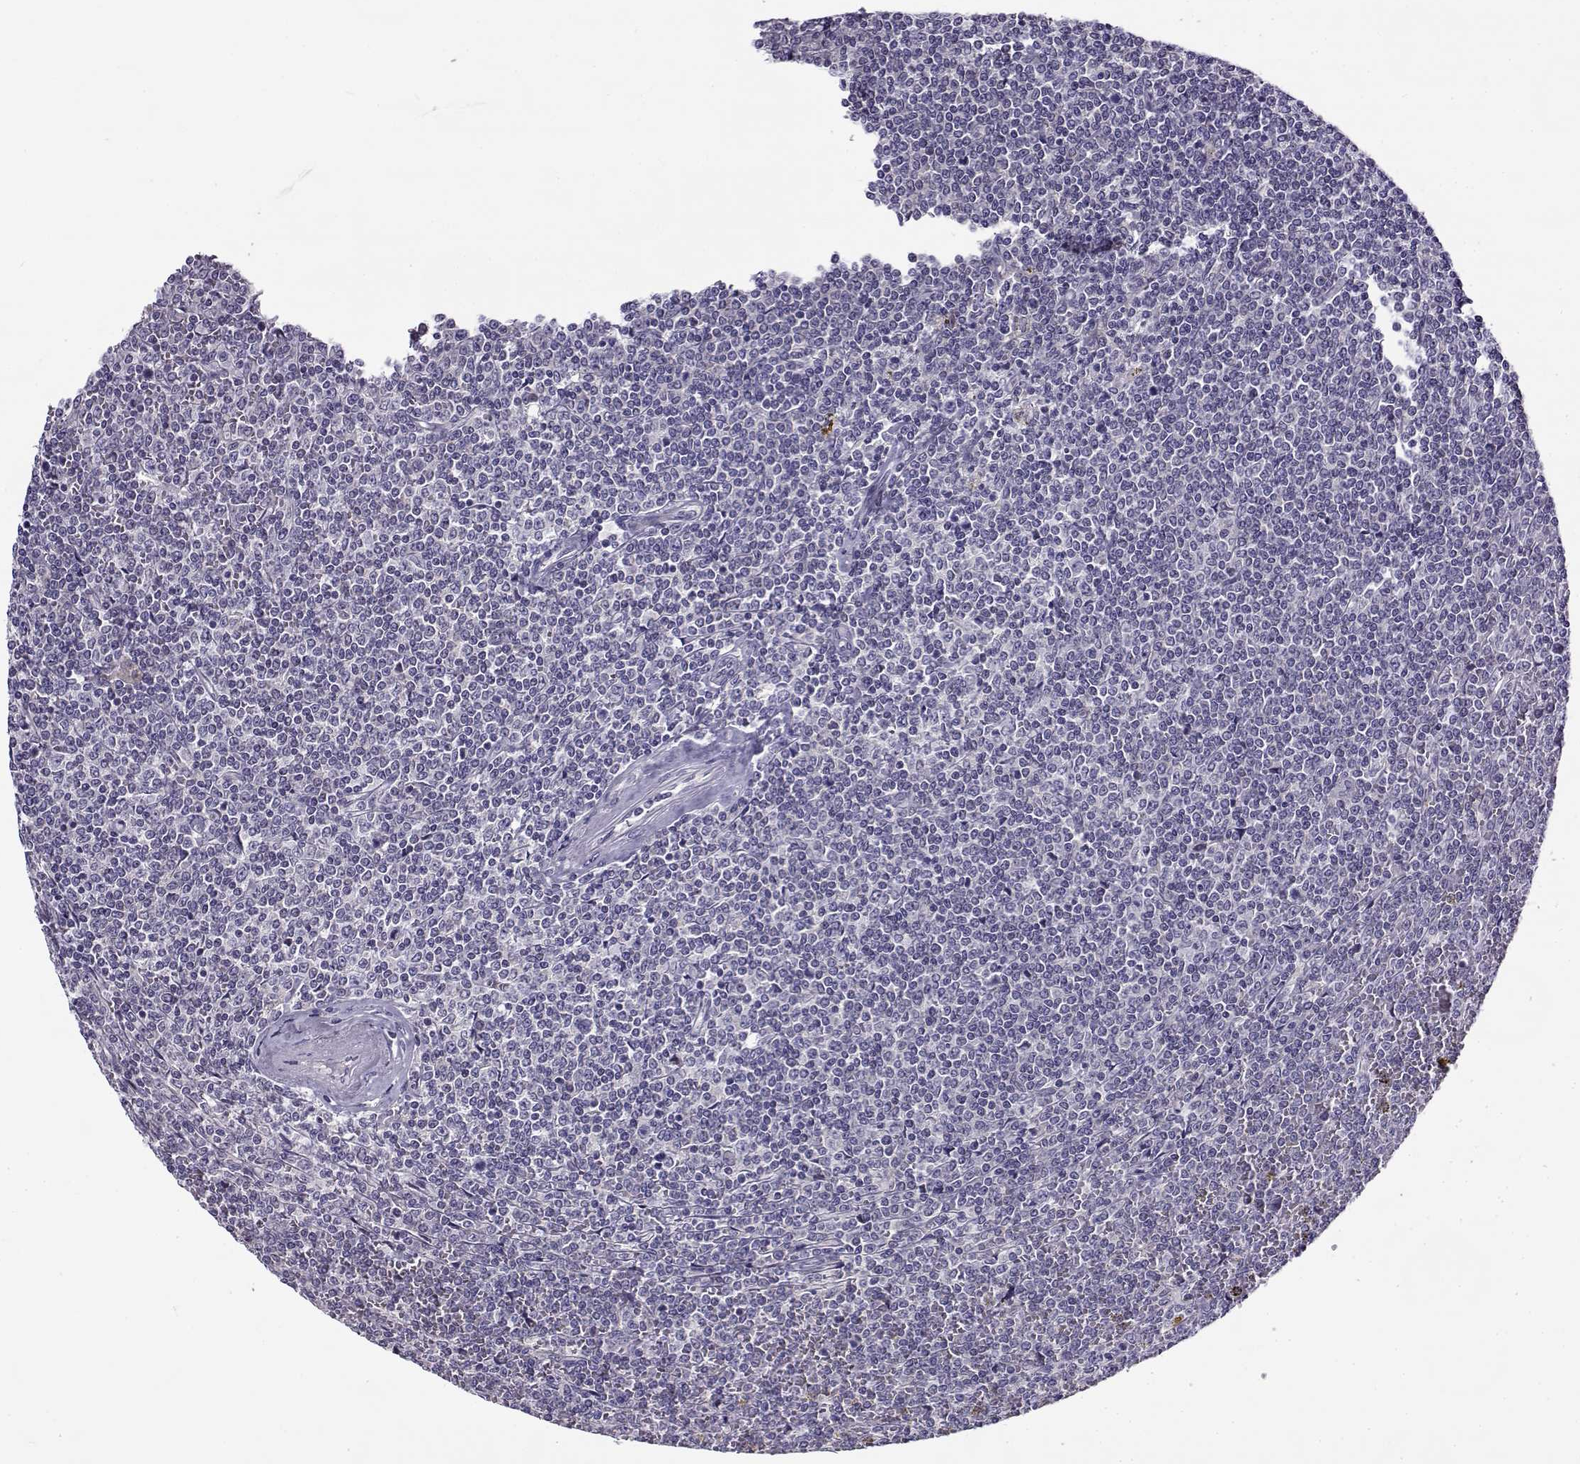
{"staining": {"intensity": "negative", "quantity": "none", "location": "none"}, "tissue": "lymphoma", "cell_type": "Tumor cells", "image_type": "cancer", "snomed": [{"axis": "morphology", "description": "Malignant lymphoma, non-Hodgkin's type, Low grade"}, {"axis": "topography", "description": "Spleen"}], "caption": "Tumor cells show no significant protein expression in malignant lymphoma, non-Hodgkin's type (low-grade).", "gene": "FEZF1", "patient": {"sex": "female", "age": 19}}